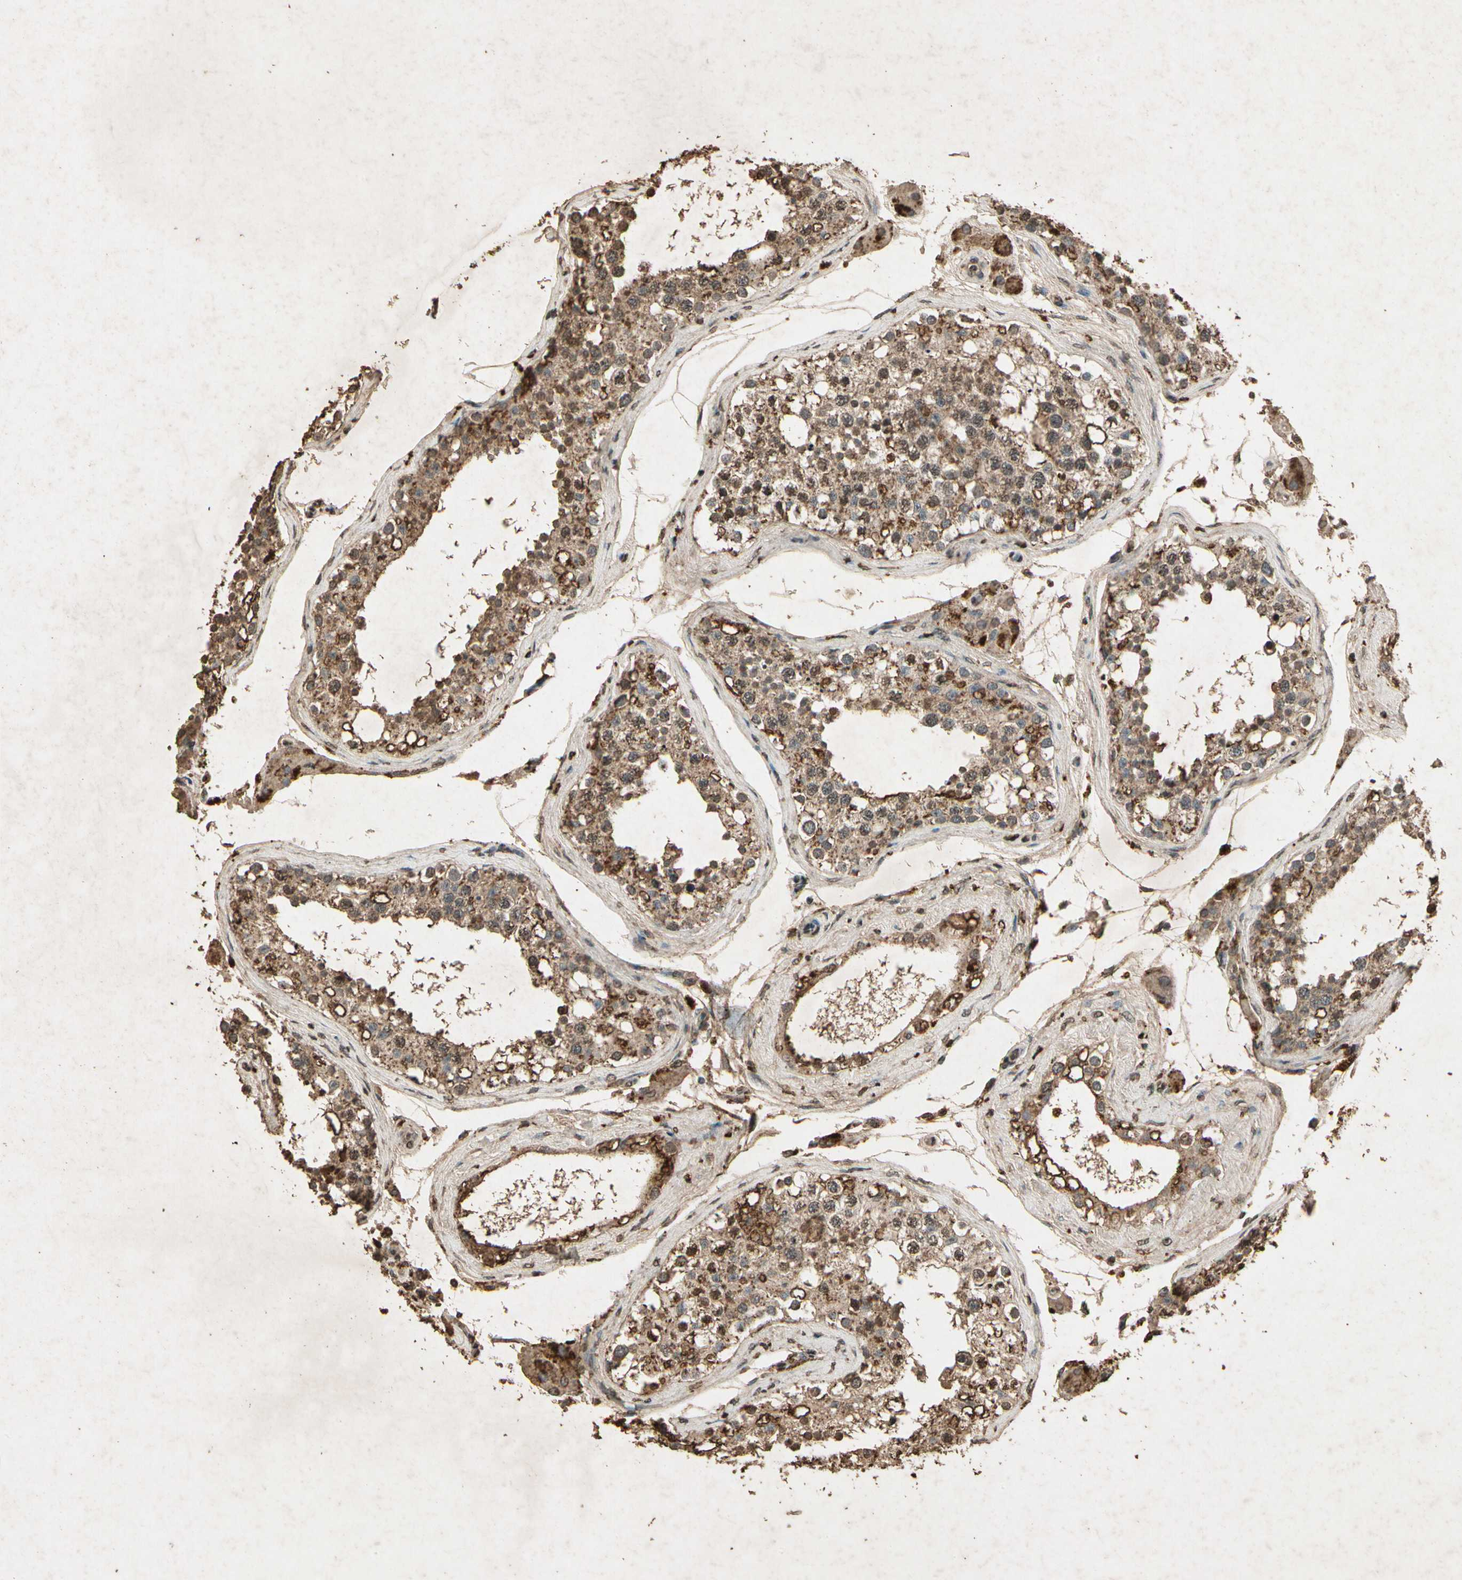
{"staining": {"intensity": "strong", "quantity": ">75%", "location": "cytoplasmic/membranous,nuclear"}, "tissue": "testis", "cell_type": "Cells in seminiferous ducts", "image_type": "normal", "snomed": [{"axis": "morphology", "description": "Normal tissue, NOS"}, {"axis": "topography", "description": "Testis"}], "caption": "IHC image of normal human testis stained for a protein (brown), which exhibits high levels of strong cytoplasmic/membranous,nuclear staining in about >75% of cells in seminiferous ducts.", "gene": "GC", "patient": {"sex": "male", "age": 68}}